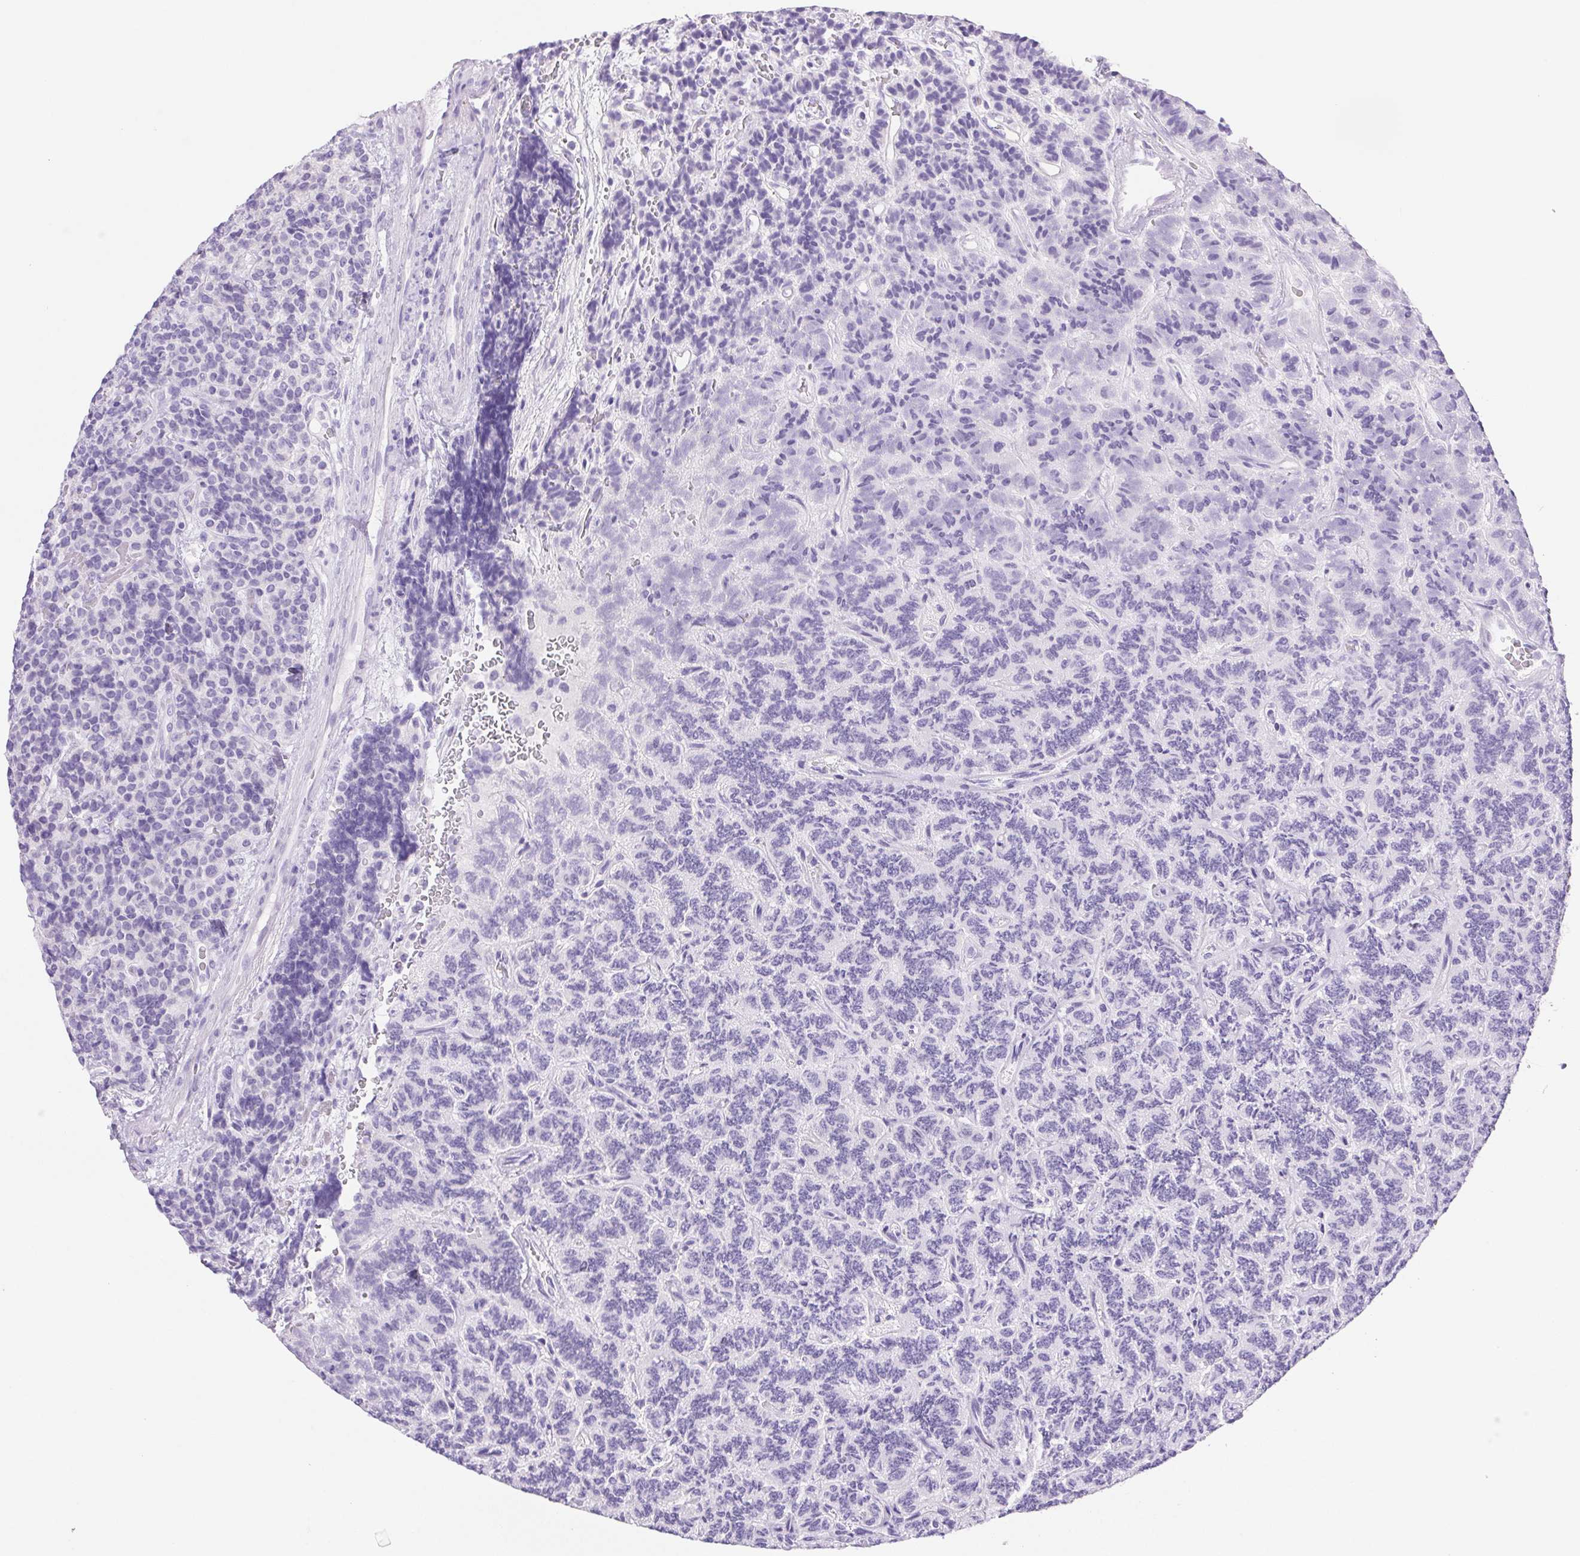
{"staining": {"intensity": "negative", "quantity": "none", "location": "none"}, "tissue": "carcinoid", "cell_type": "Tumor cells", "image_type": "cancer", "snomed": [{"axis": "morphology", "description": "Carcinoid, malignant, NOS"}, {"axis": "topography", "description": "Pancreas"}], "caption": "This is an immunohistochemistry photomicrograph of carcinoid. There is no expression in tumor cells.", "gene": "PNLIP", "patient": {"sex": "male", "age": 36}}